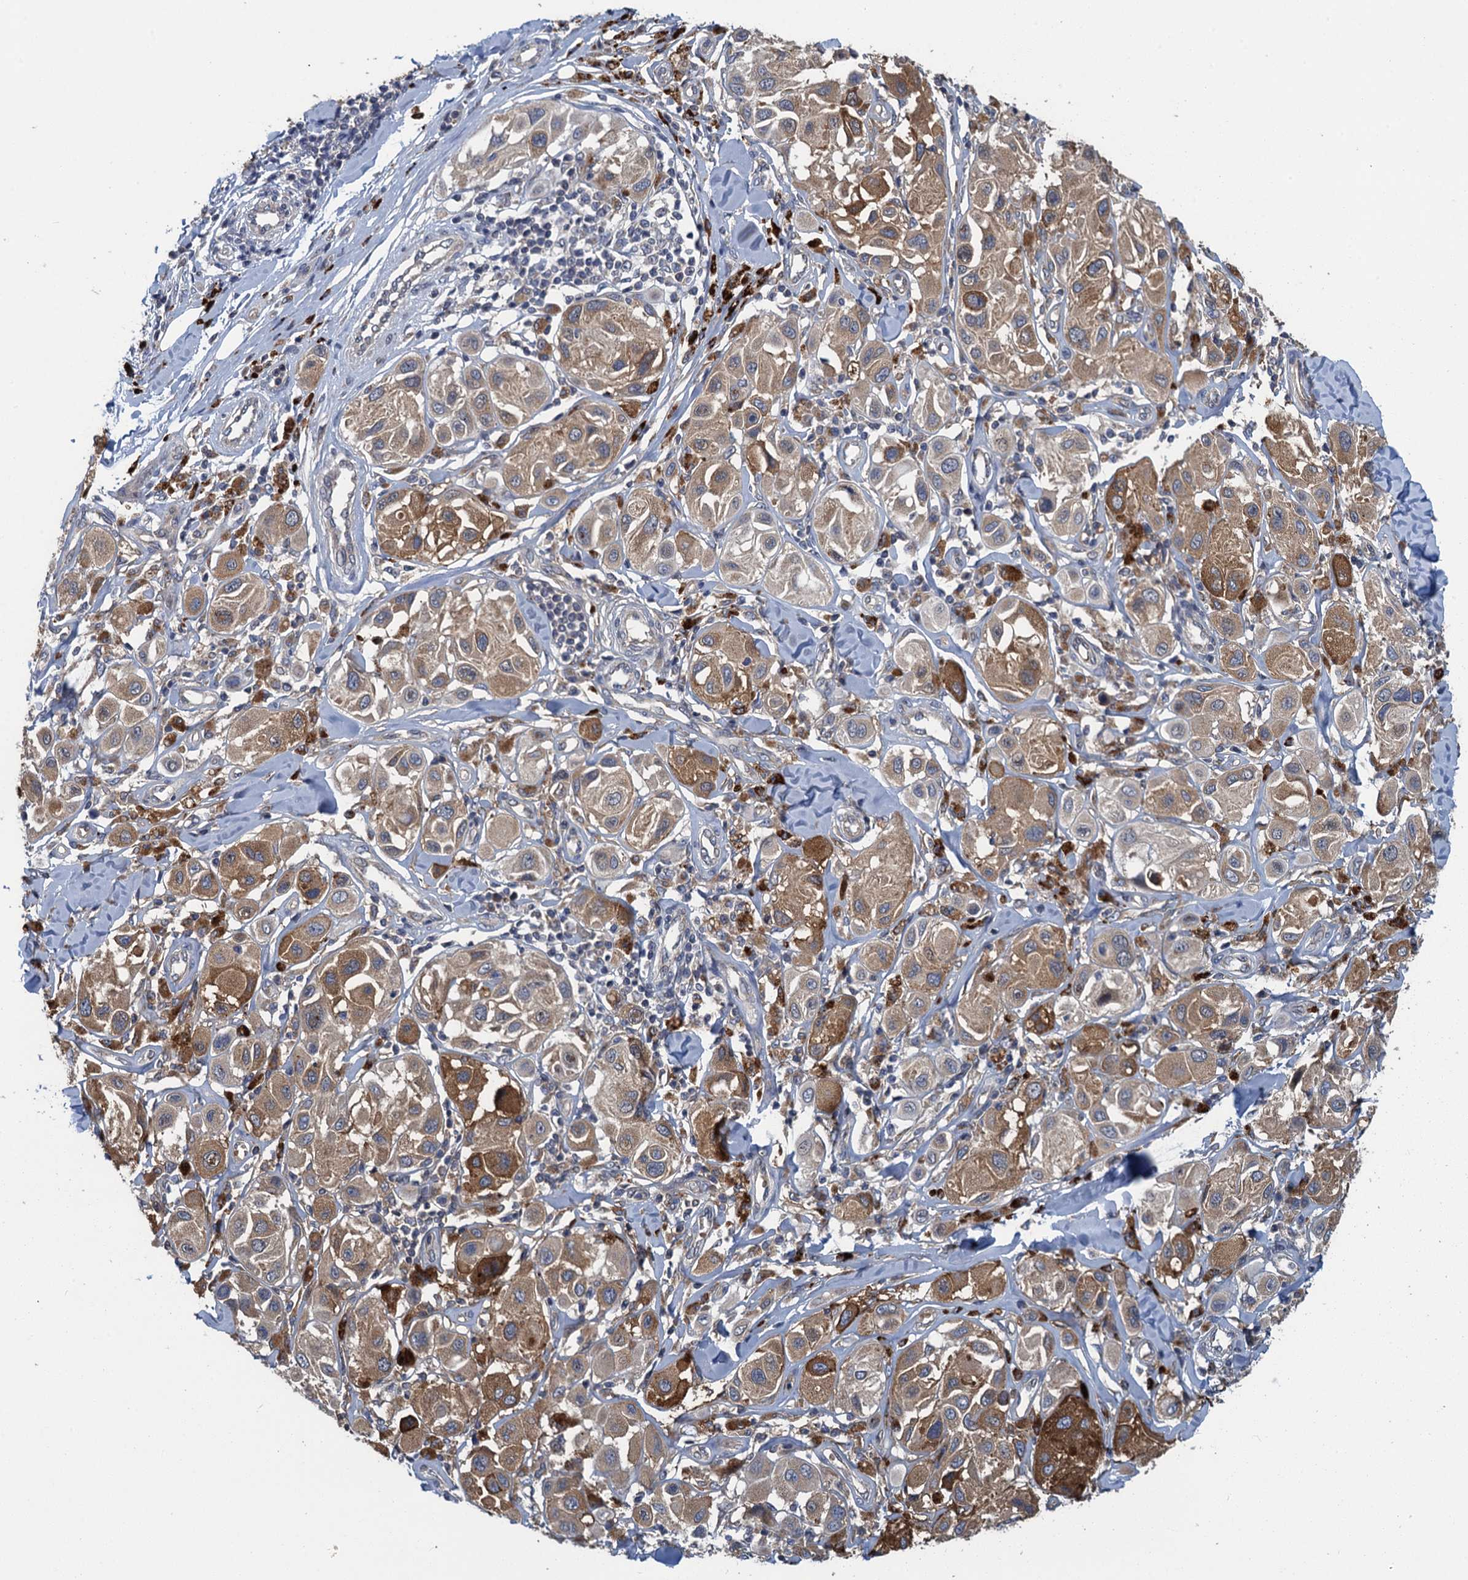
{"staining": {"intensity": "moderate", "quantity": ">75%", "location": "cytoplasmic/membranous"}, "tissue": "melanoma", "cell_type": "Tumor cells", "image_type": "cancer", "snomed": [{"axis": "morphology", "description": "Malignant melanoma, Metastatic site"}, {"axis": "topography", "description": "Skin"}], "caption": "IHC staining of melanoma, which reveals medium levels of moderate cytoplasmic/membranous staining in about >75% of tumor cells indicating moderate cytoplasmic/membranous protein staining. The staining was performed using DAB (brown) for protein detection and nuclei were counterstained in hematoxylin (blue).", "gene": "KBTBD8", "patient": {"sex": "male", "age": 41}}